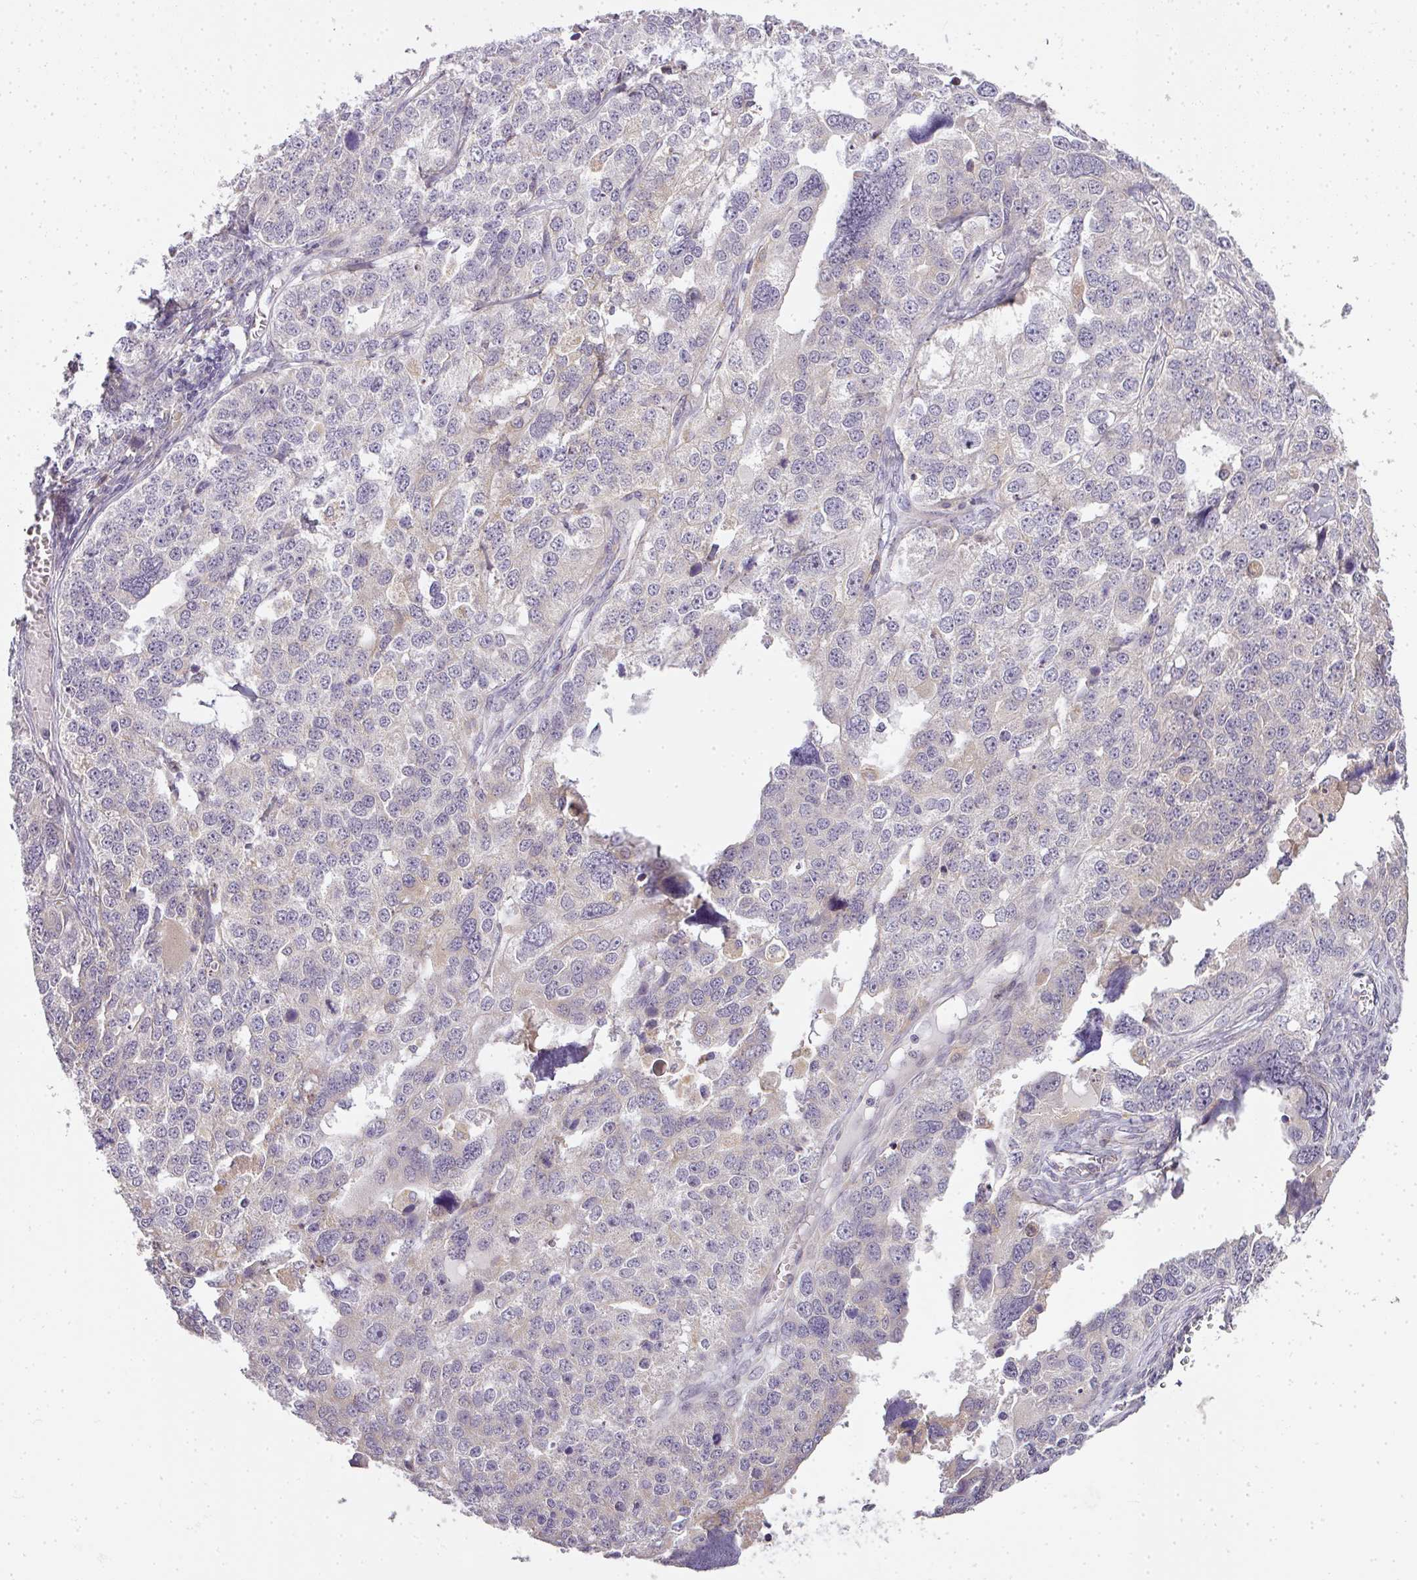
{"staining": {"intensity": "negative", "quantity": "none", "location": "none"}, "tissue": "ovarian cancer", "cell_type": "Tumor cells", "image_type": "cancer", "snomed": [{"axis": "morphology", "description": "Cystadenocarcinoma, serous, NOS"}, {"axis": "topography", "description": "Ovary"}], "caption": "A high-resolution image shows immunohistochemistry staining of ovarian cancer (serous cystadenocarcinoma), which reveals no significant positivity in tumor cells.", "gene": "MED19", "patient": {"sex": "female", "age": 76}}